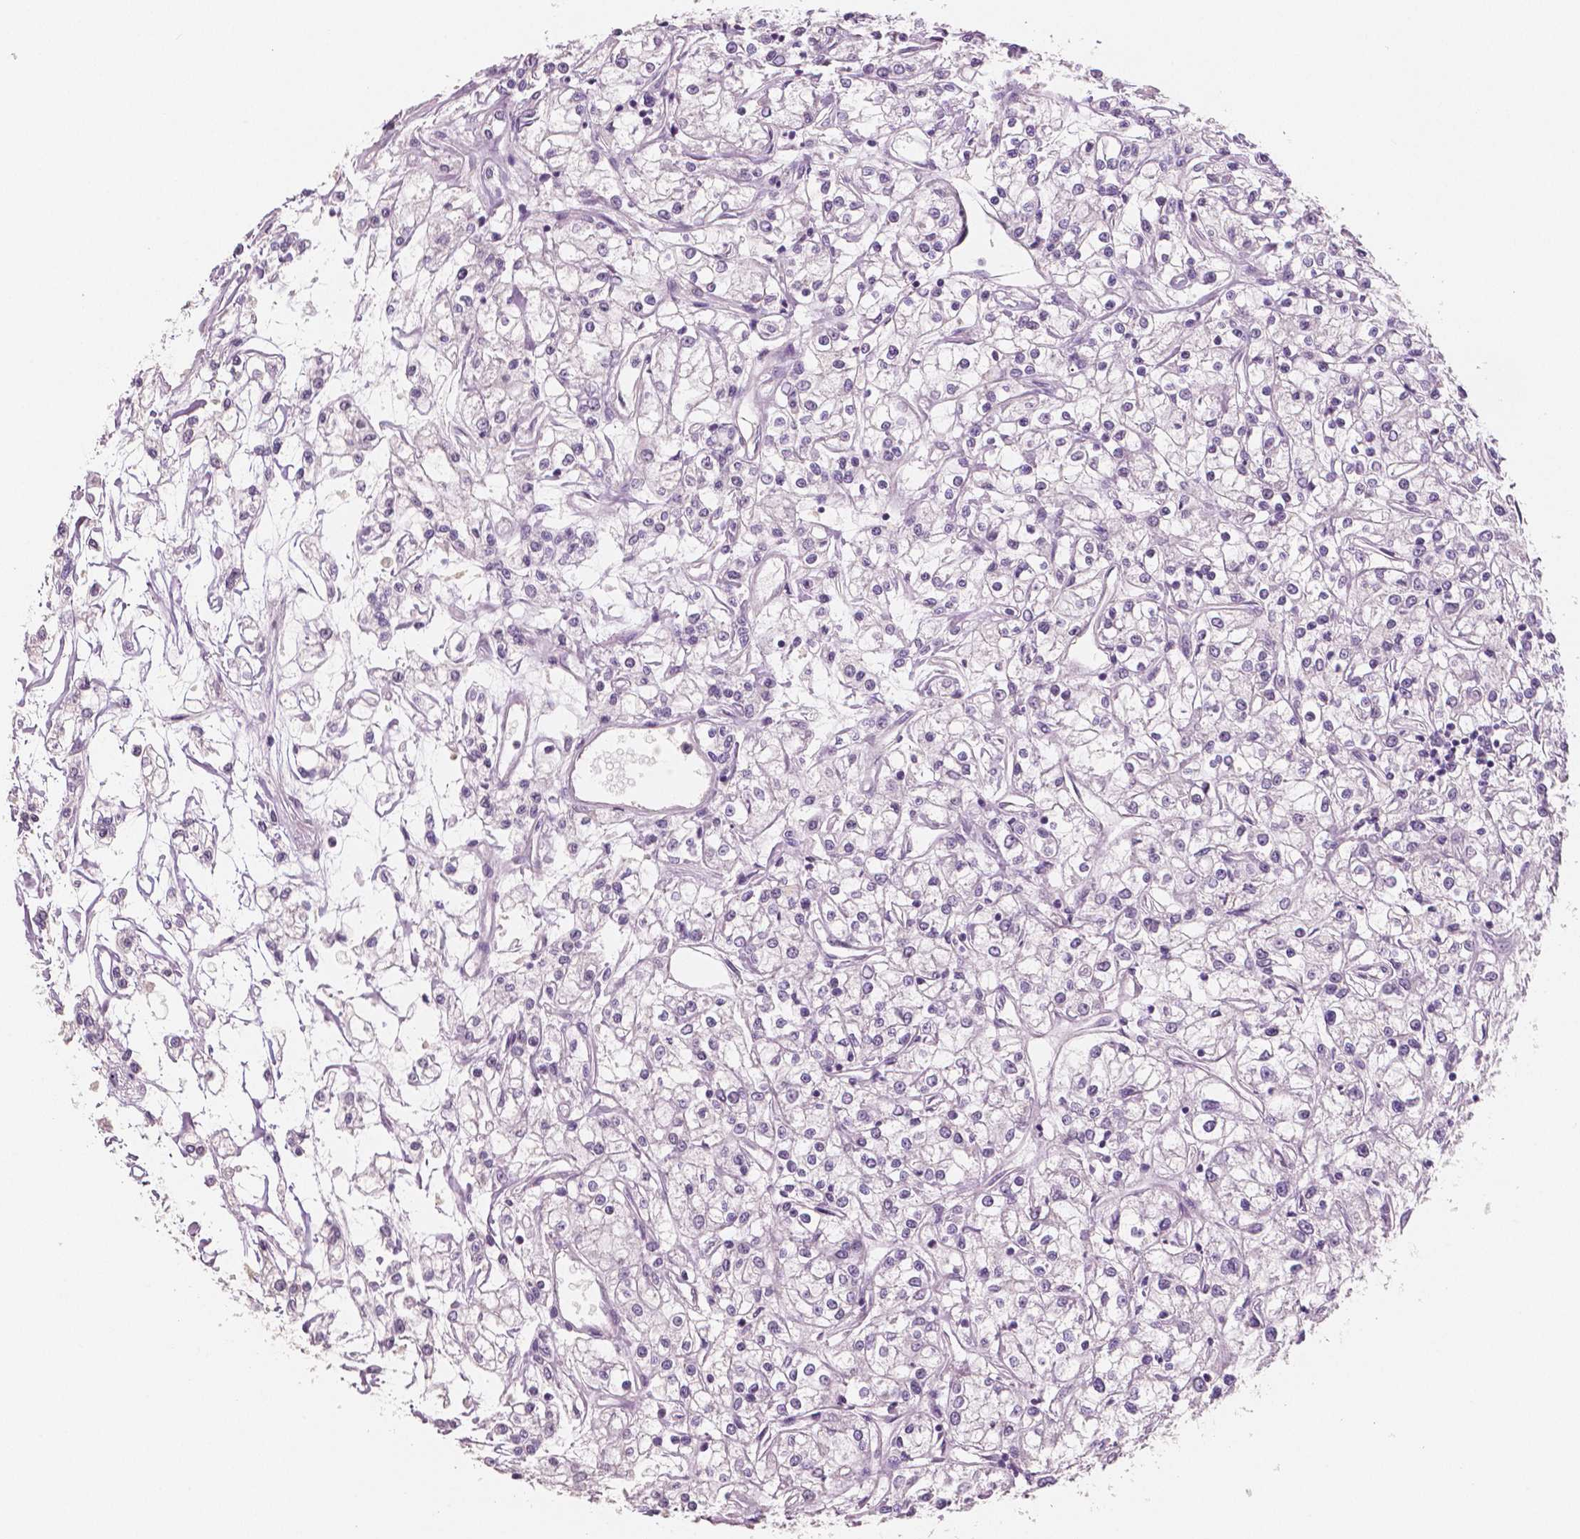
{"staining": {"intensity": "negative", "quantity": "none", "location": "none"}, "tissue": "renal cancer", "cell_type": "Tumor cells", "image_type": "cancer", "snomed": [{"axis": "morphology", "description": "Adenocarcinoma, NOS"}, {"axis": "topography", "description": "Kidney"}], "caption": "The immunohistochemistry (IHC) histopathology image has no significant staining in tumor cells of adenocarcinoma (renal) tissue.", "gene": "NECAB1", "patient": {"sex": "female", "age": 59}}